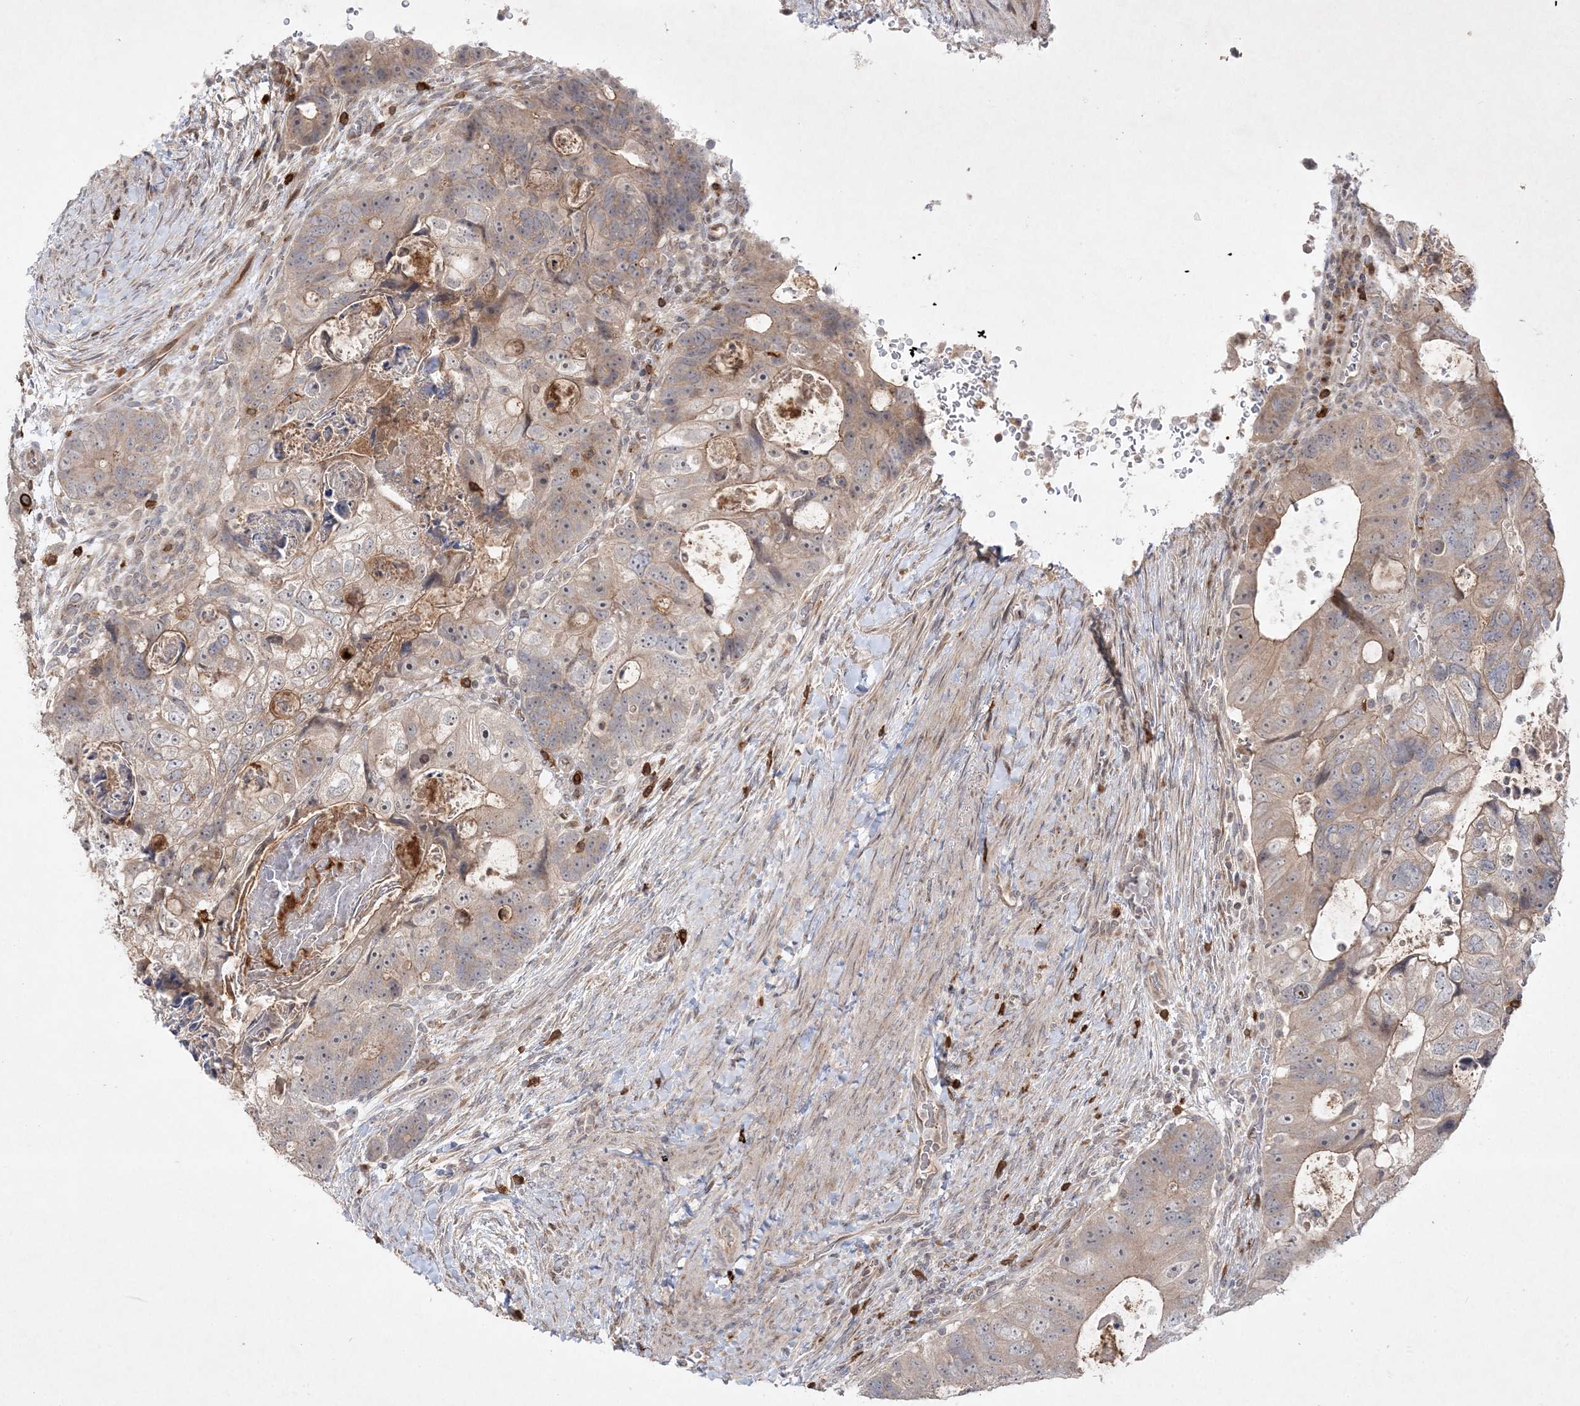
{"staining": {"intensity": "weak", "quantity": "25%-75%", "location": "cytoplasmic/membranous"}, "tissue": "colorectal cancer", "cell_type": "Tumor cells", "image_type": "cancer", "snomed": [{"axis": "morphology", "description": "Adenocarcinoma, NOS"}, {"axis": "topography", "description": "Rectum"}], "caption": "DAB immunohistochemical staining of colorectal cancer (adenocarcinoma) shows weak cytoplasmic/membranous protein staining in about 25%-75% of tumor cells.", "gene": "CLNK", "patient": {"sex": "male", "age": 59}}